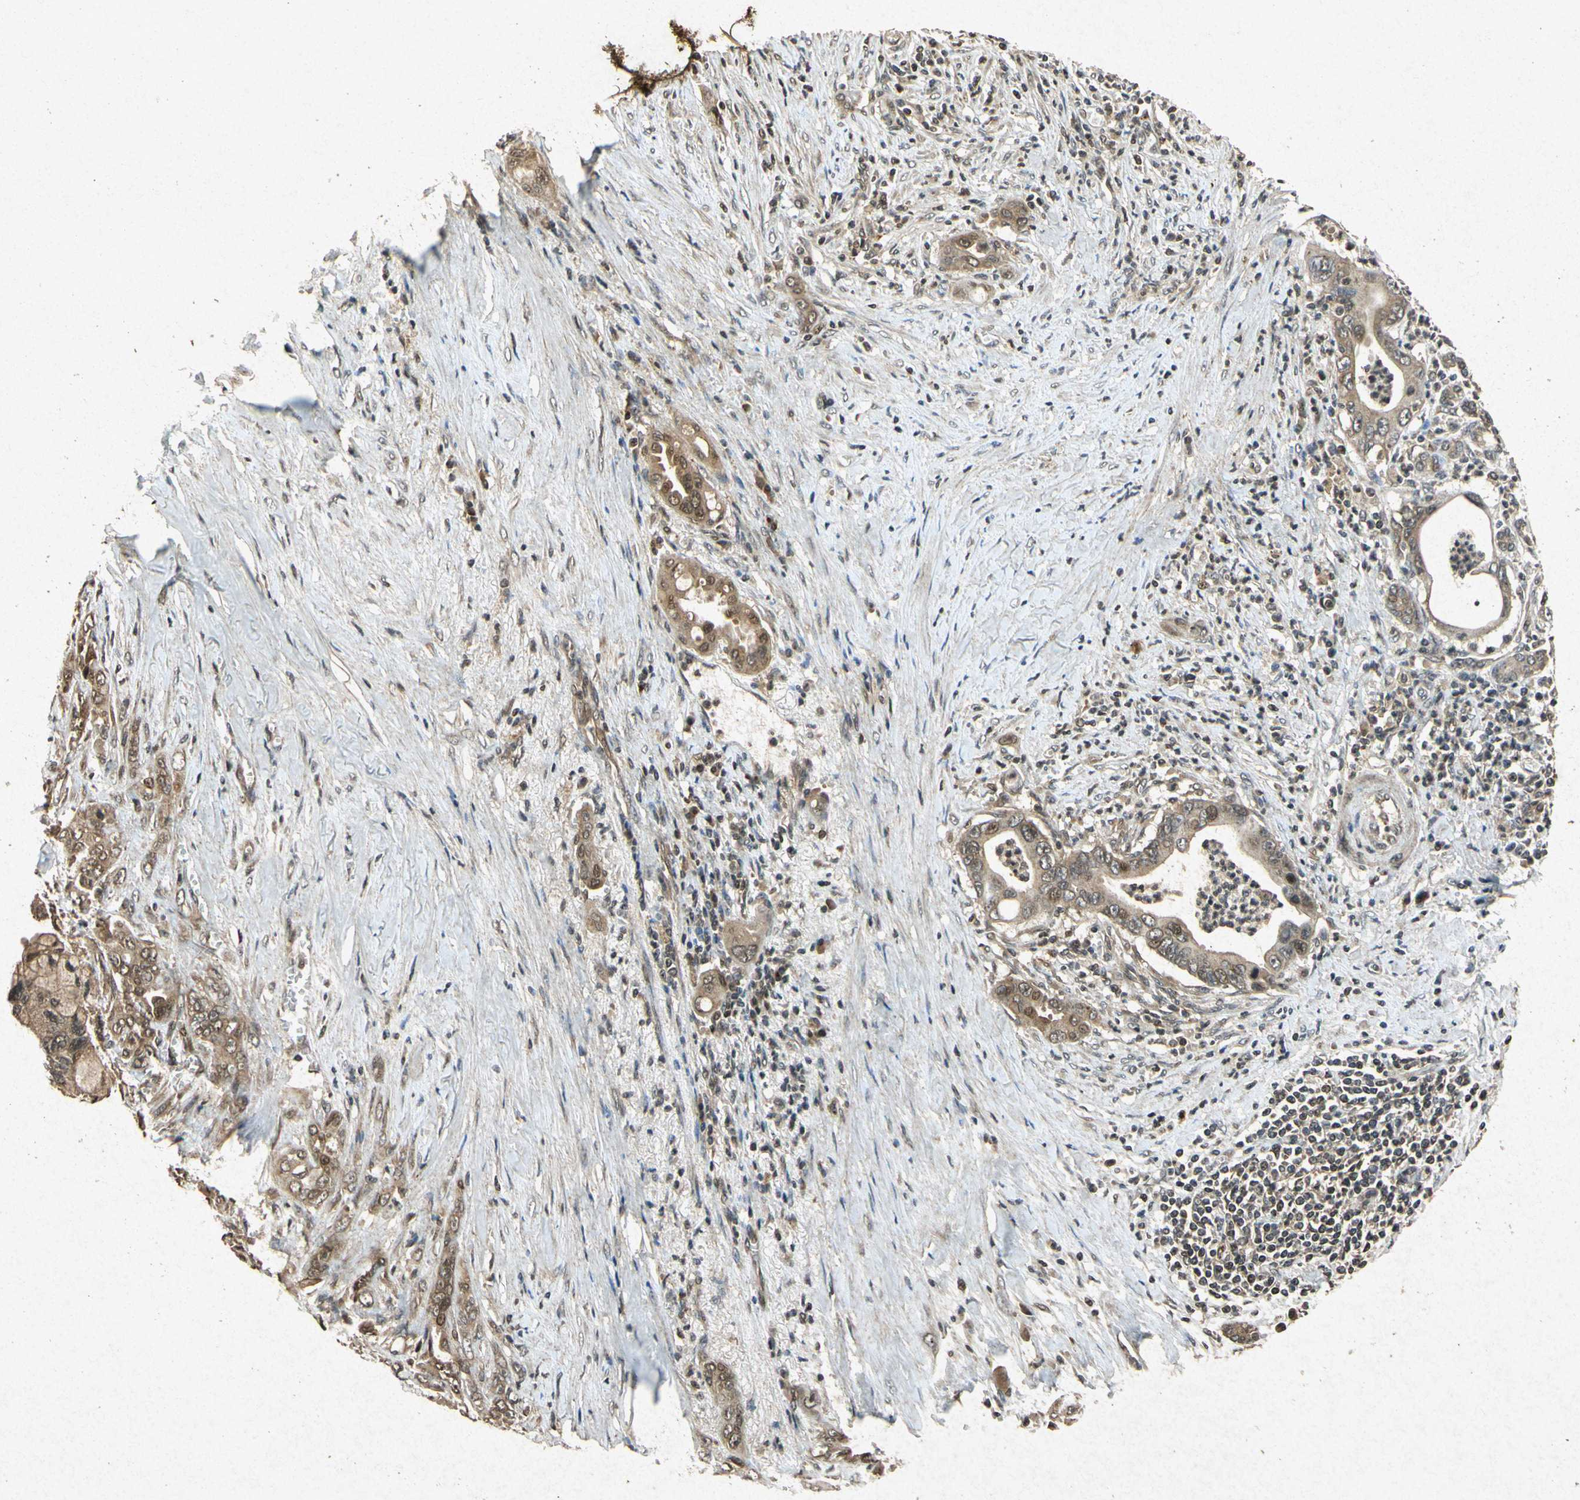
{"staining": {"intensity": "moderate", "quantity": ">75%", "location": "cytoplasmic/membranous"}, "tissue": "pancreatic cancer", "cell_type": "Tumor cells", "image_type": "cancer", "snomed": [{"axis": "morphology", "description": "Adenocarcinoma, NOS"}, {"axis": "topography", "description": "Pancreas"}], "caption": "Immunohistochemical staining of human adenocarcinoma (pancreatic) reveals medium levels of moderate cytoplasmic/membranous expression in approximately >75% of tumor cells.", "gene": "ATP6V1H", "patient": {"sex": "male", "age": 59}}